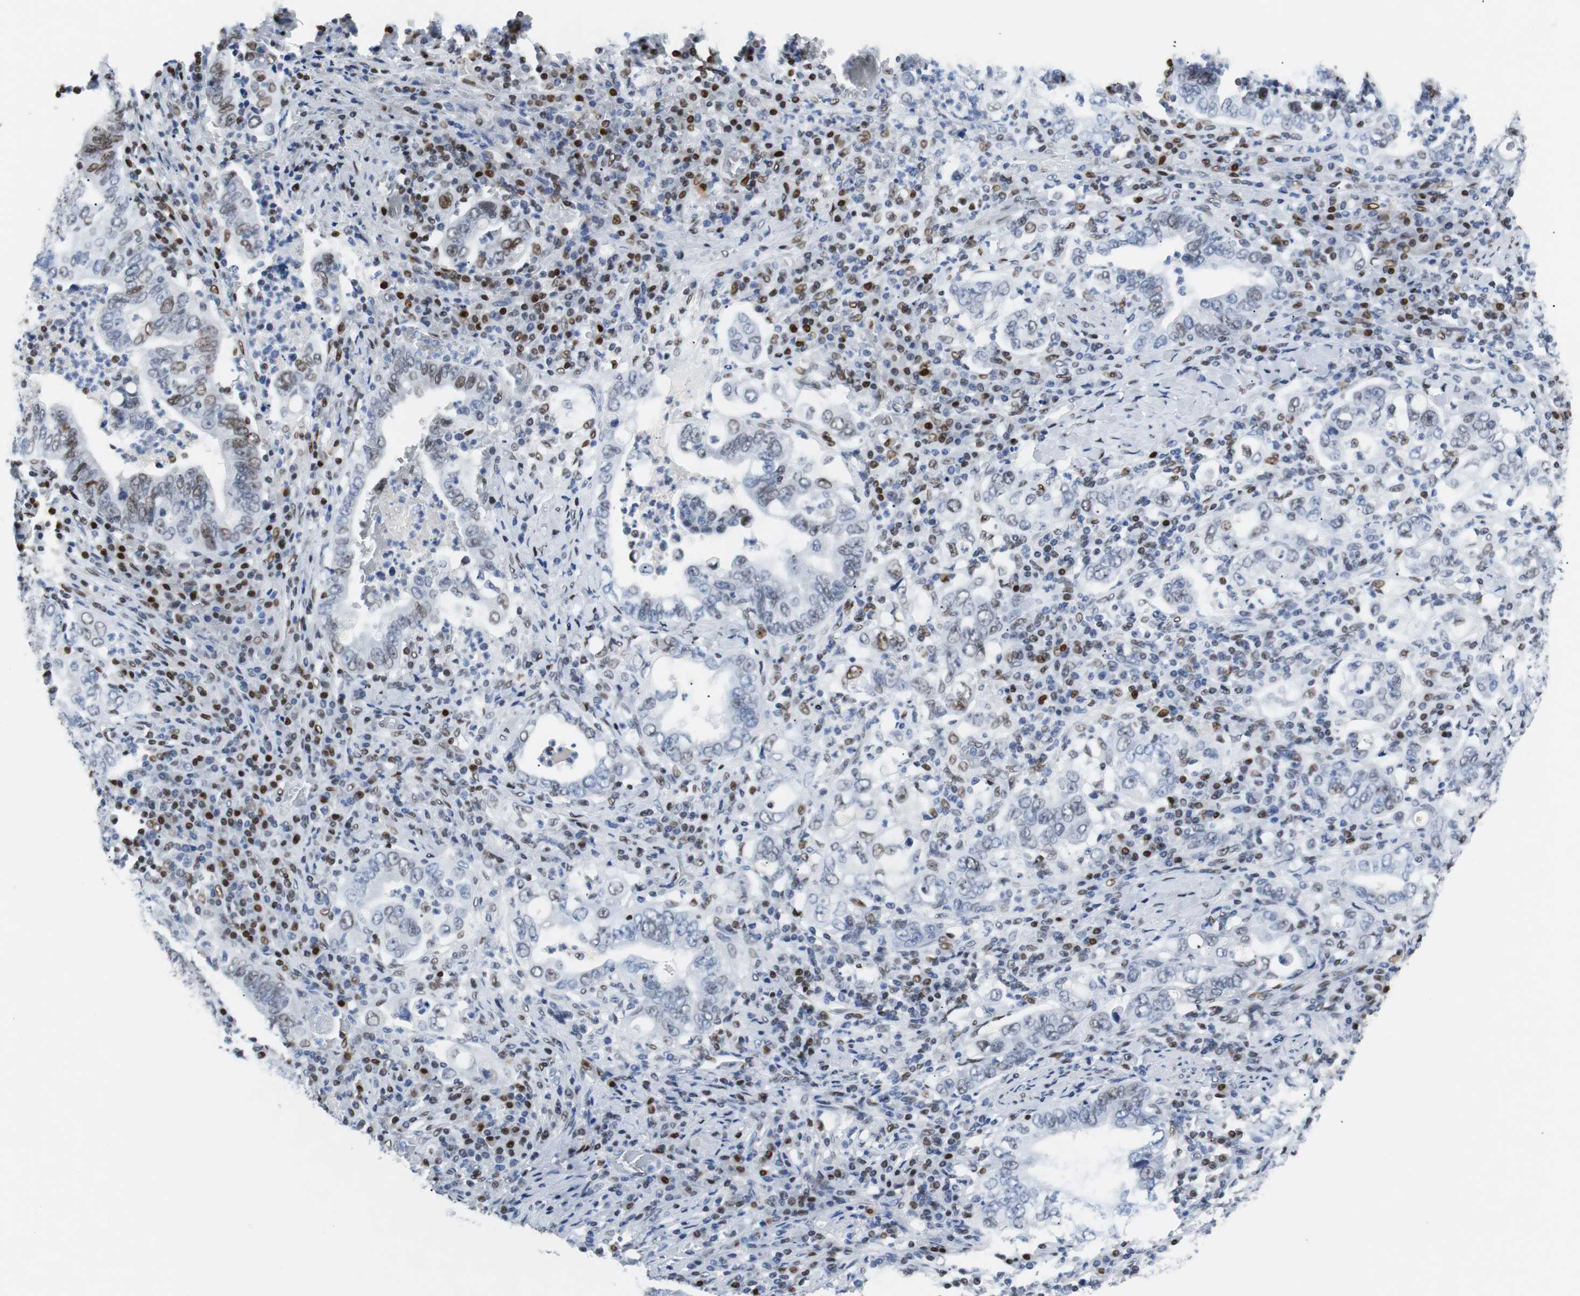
{"staining": {"intensity": "weak", "quantity": "25%-75%", "location": "nuclear"}, "tissue": "stomach cancer", "cell_type": "Tumor cells", "image_type": "cancer", "snomed": [{"axis": "morphology", "description": "Normal tissue, NOS"}, {"axis": "morphology", "description": "Adenocarcinoma, NOS"}, {"axis": "topography", "description": "Esophagus"}, {"axis": "topography", "description": "Stomach, upper"}, {"axis": "topography", "description": "Peripheral nerve tissue"}], "caption": "A micrograph of adenocarcinoma (stomach) stained for a protein exhibits weak nuclear brown staining in tumor cells.", "gene": "JUN", "patient": {"sex": "male", "age": 62}}